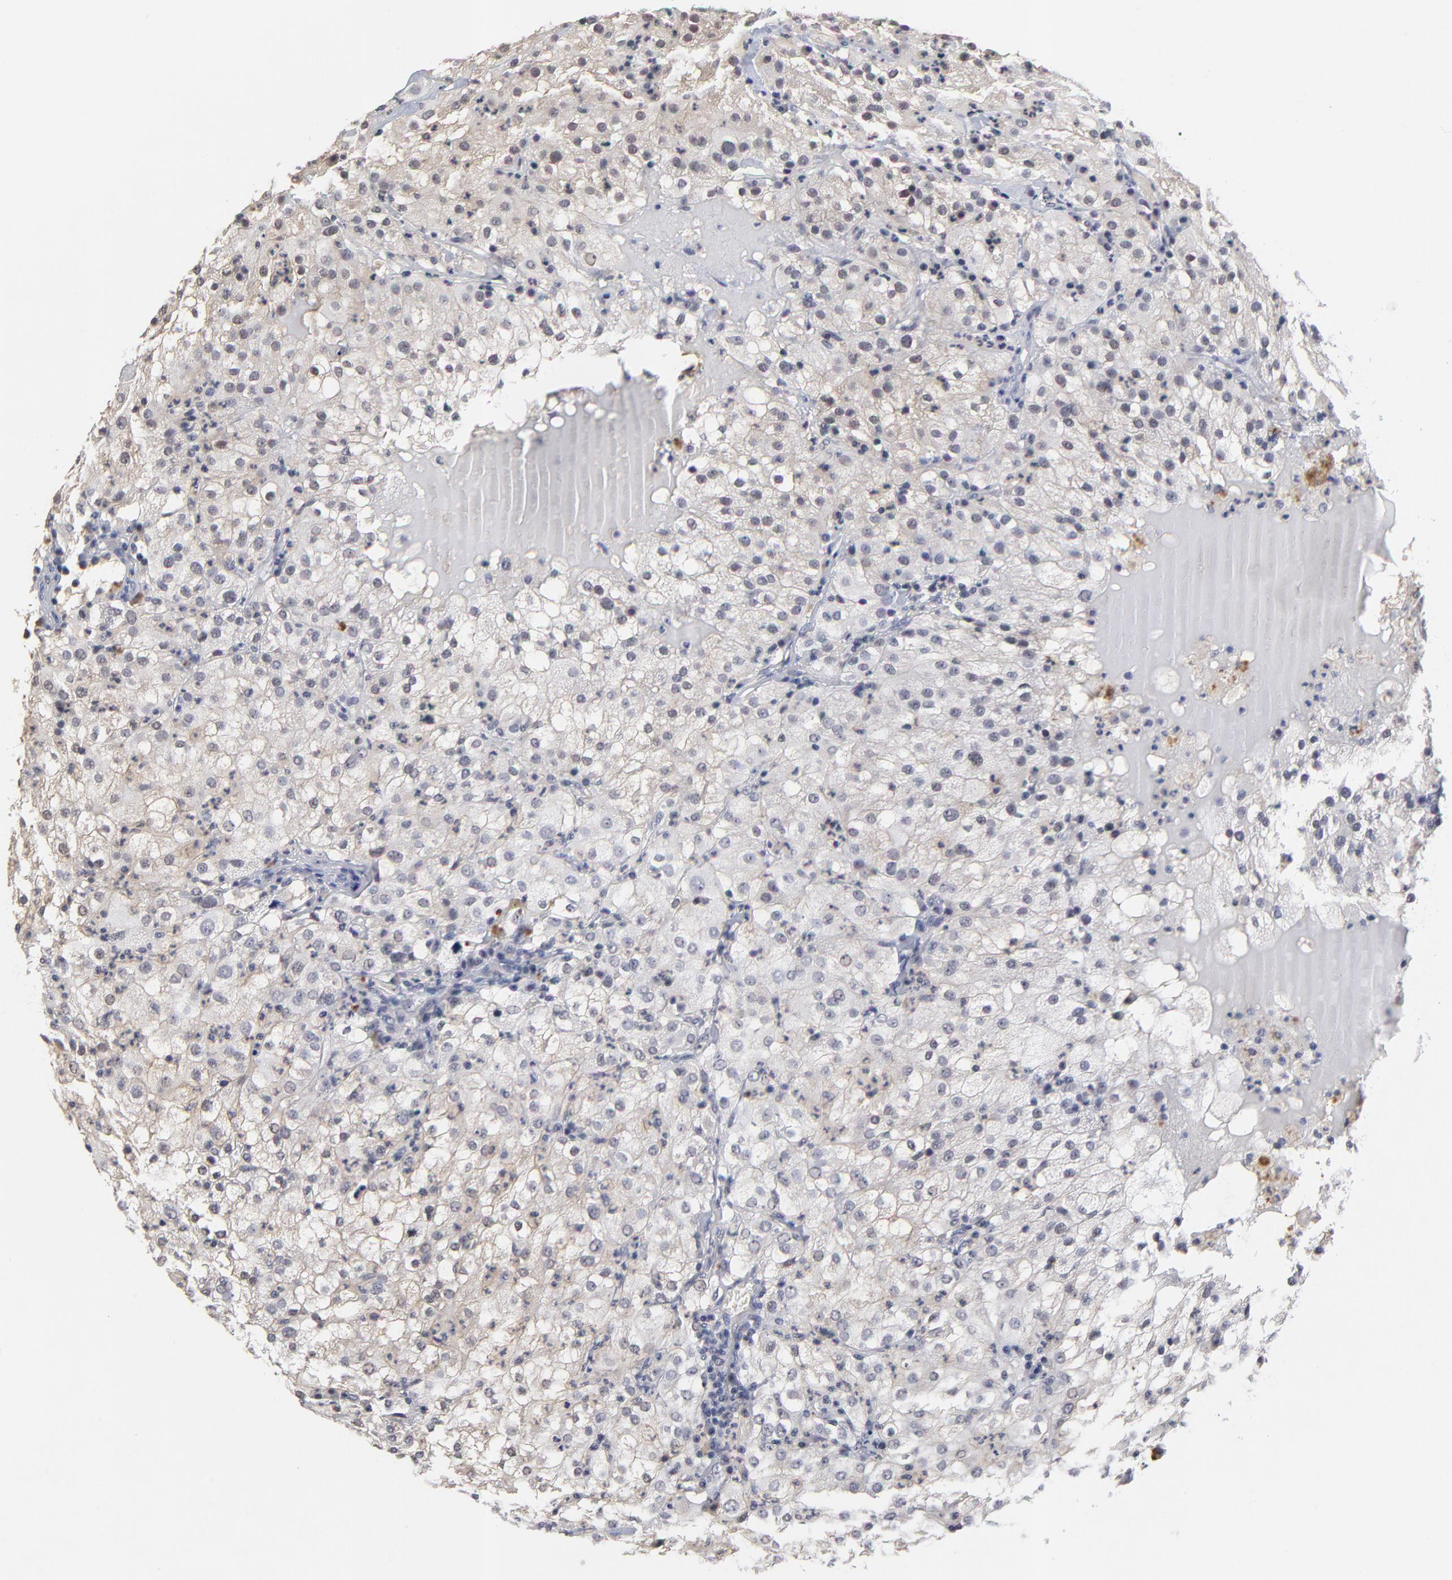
{"staining": {"intensity": "negative", "quantity": "none", "location": "none"}, "tissue": "renal cancer", "cell_type": "Tumor cells", "image_type": "cancer", "snomed": [{"axis": "morphology", "description": "Adenocarcinoma, NOS"}, {"axis": "topography", "description": "Kidney"}], "caption": "This is a photomicrograph of immunohistochemistry staining of renal adenocarcinoma, which shows no staining in tumor cells. (DAB (3,3'-diaminobenzidine) immunohistochemistry, high magnification).", "gene": "WSB1", "patient": {"sex": "male", "age": 59}}